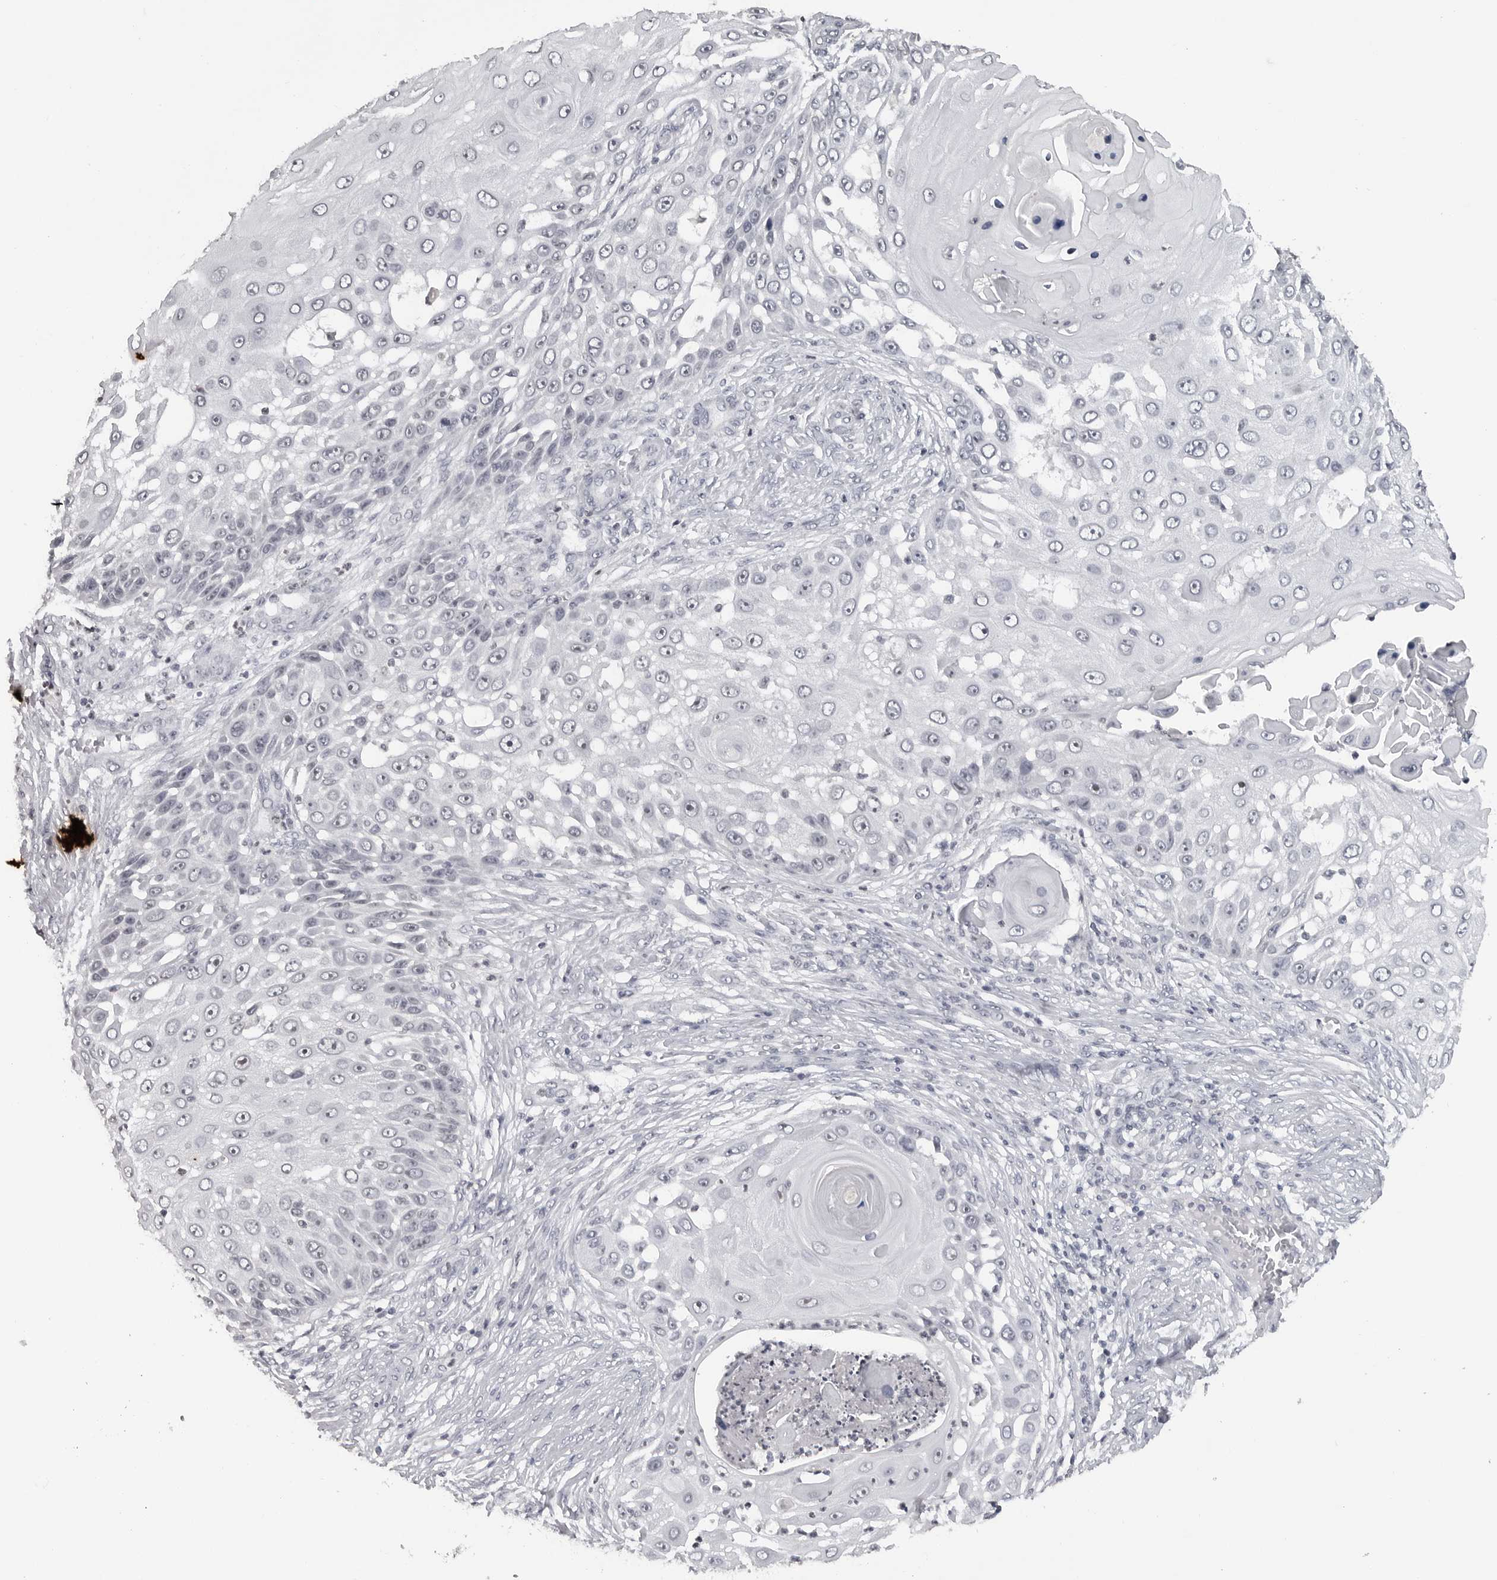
{"staining": {"intensity": "negative", "quantity": "none", "location": "none"}, "tissue": "skin cancer", "cell_type": "Tumor cells", "image_type": "cancer", "snomed": [{"axis": "morphology", "description": "Squamous cell carcinoma, NOS"}, {"axis": "topography", "description": "Skin"}], "caption": "Human skin cancer stained for a protein using immunohistochemistry exhibits no positivity in tumor cells.", "gene": "DDX54", "patient": {"sex": "female", "age": 44}}